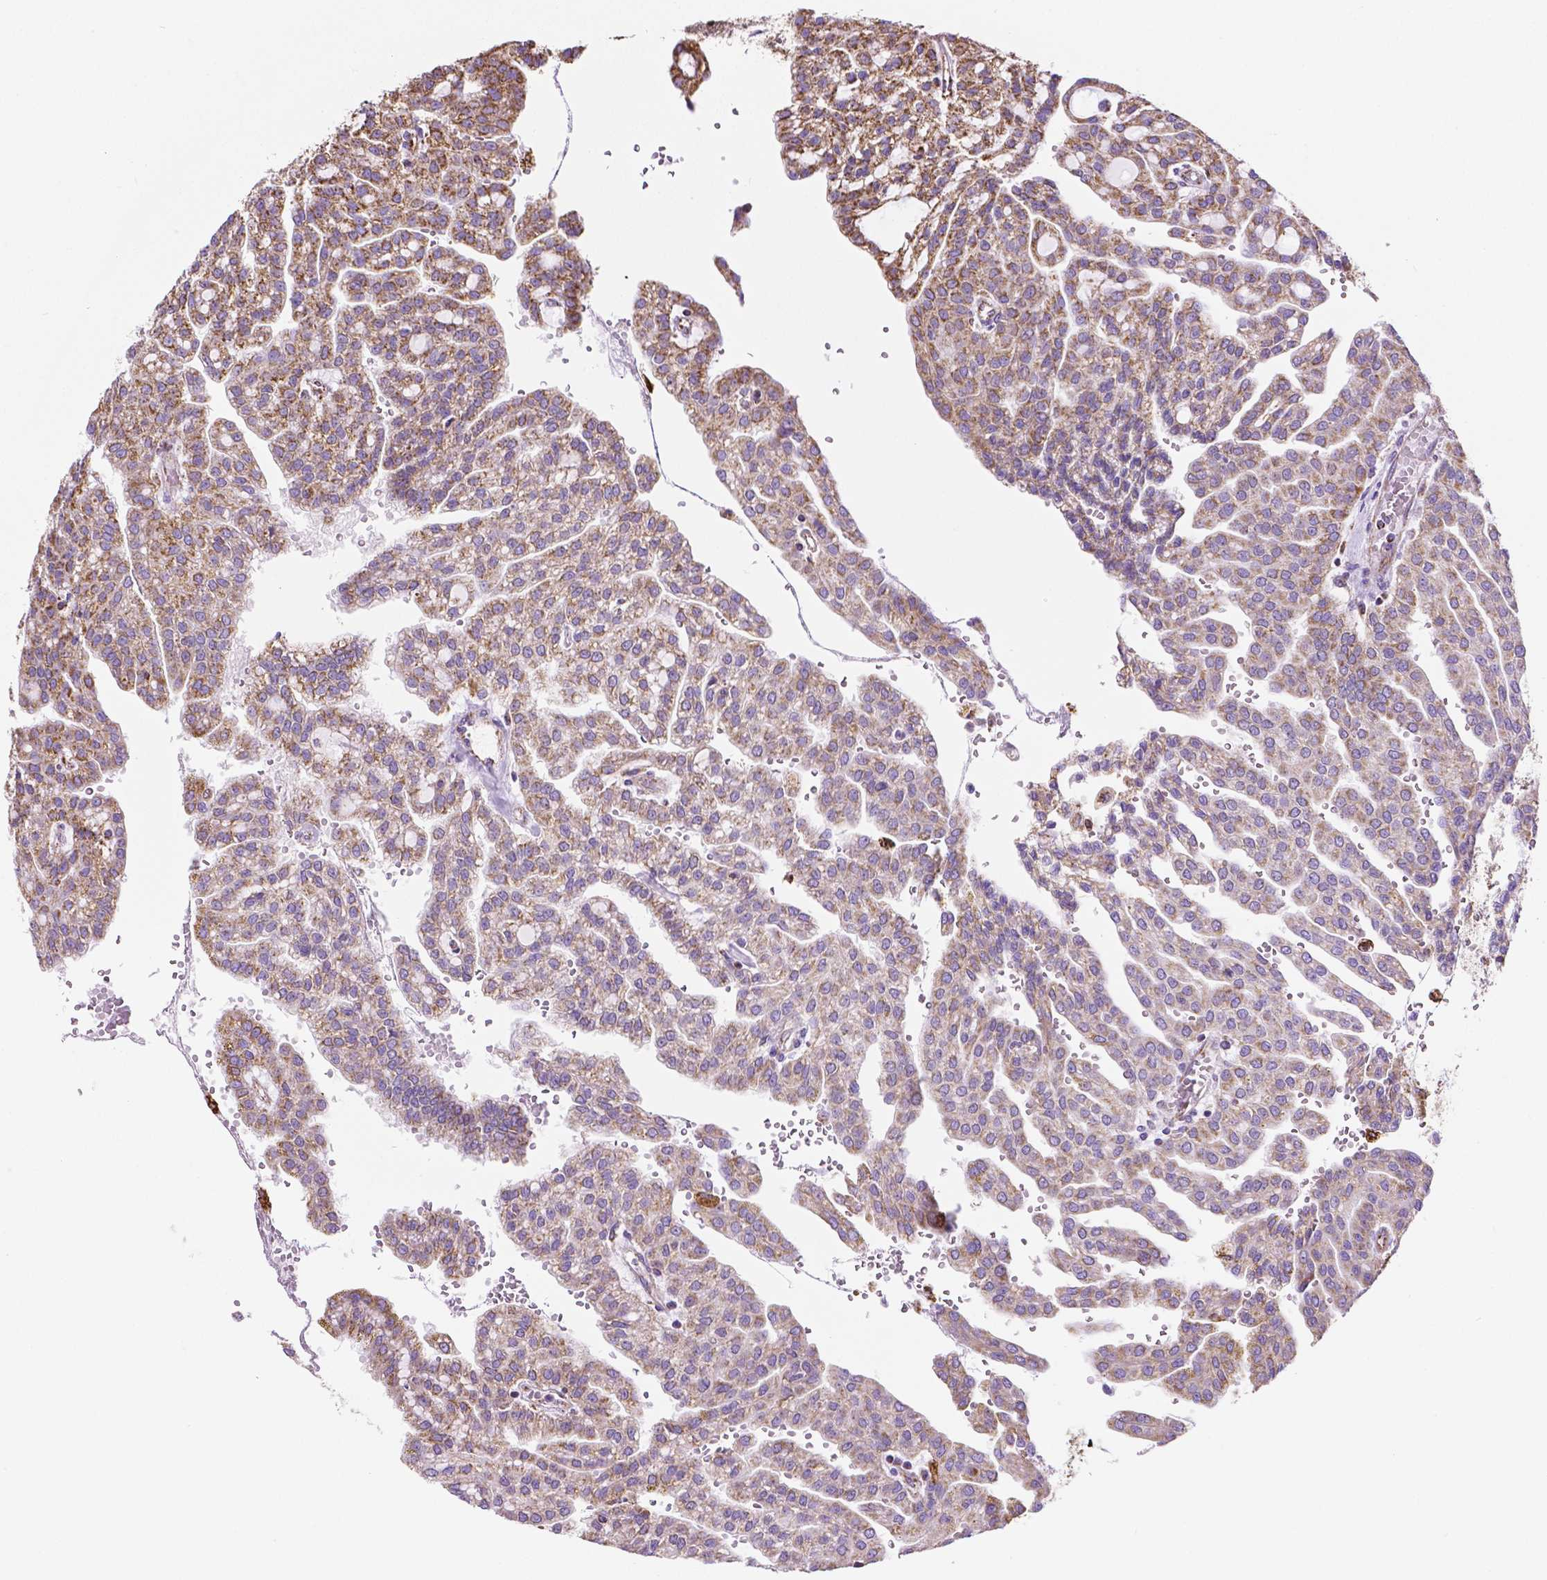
{"staining": {"intensity": "moderate", "quantity": ">75%", "location": "cytoplasmic/membranous"}, "tissue": "renal cancer", "cell_type": "Tumor cells", "image_type": "cancer", "snomed": [{"axis": "morphology", "description": "Adenocarcinoma, NOS"}, {"axis": "topography", "description": "Kidney"}], "caption": "High-magnification brightfield microscopy of renal cancer (adenocarcinoma) stained with DAB (3,3'-diaminobenzidine) (brown) and counterstained with hematoxylin (blue). tumor cells exhibit moderate cytoplasmic/membranous expression is present in about>75% of cells. (DAB IHC with brightfield microscopy, high magnification).", "gene": "RMDN3", "patient": {"sex": "male", "age": 63}}